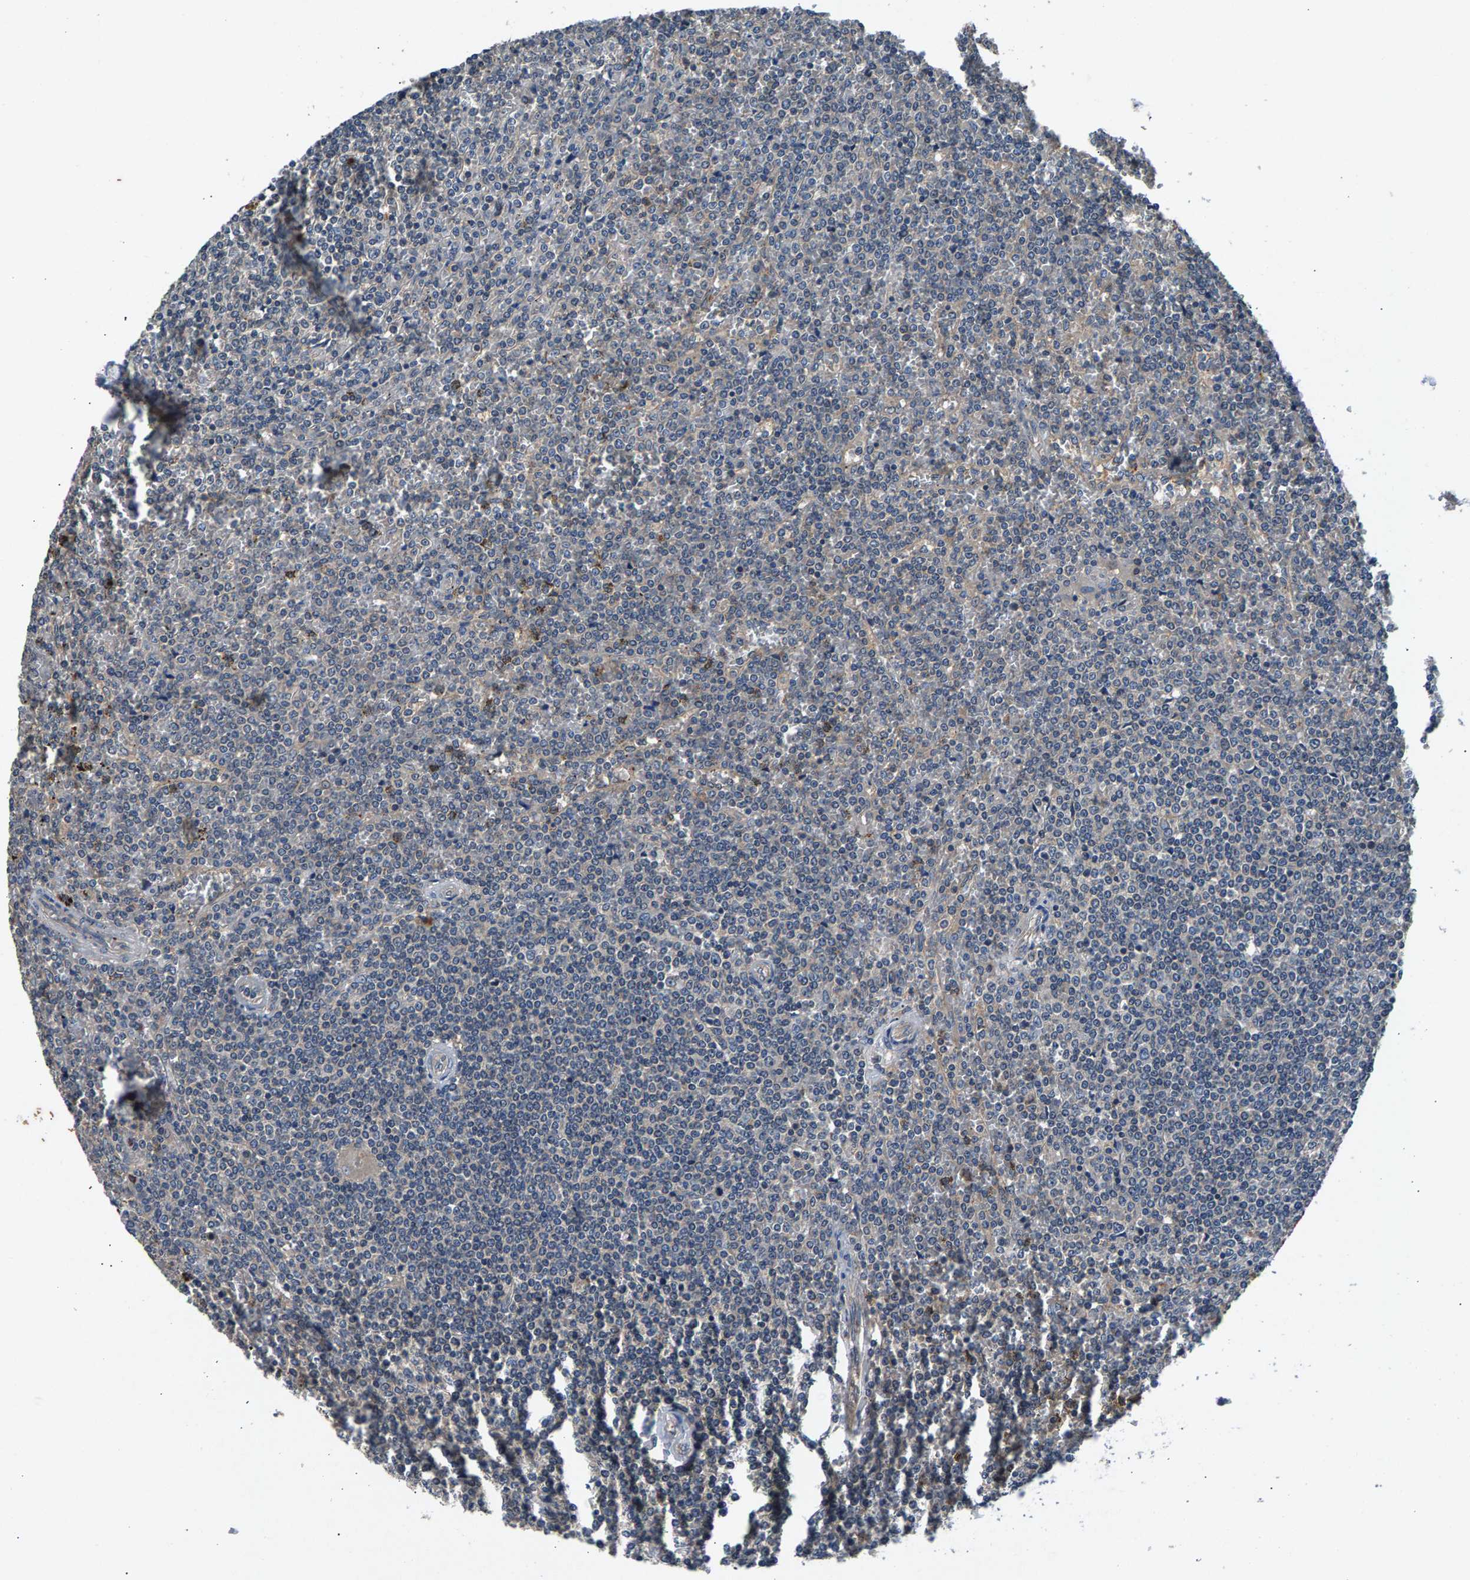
{"staining": {"intensity": "negative", "quantity": "none", "location": "none"}, "tissue": "lymphoma", "cell_type": "Tumor cells", "image_type": "cancer", "snomed": [{"axis": "morphology", "description": "Malignant lymphoma, non-Hodgkin's type, Low grade"}, {"axis": "topography", "description": "Spleen"}], "caption": "Image shows no significant protein positivity in tumor cells of lymphoma.", "gene": "PRXL2C", "patient": {"sex": "female", "age": 19}}